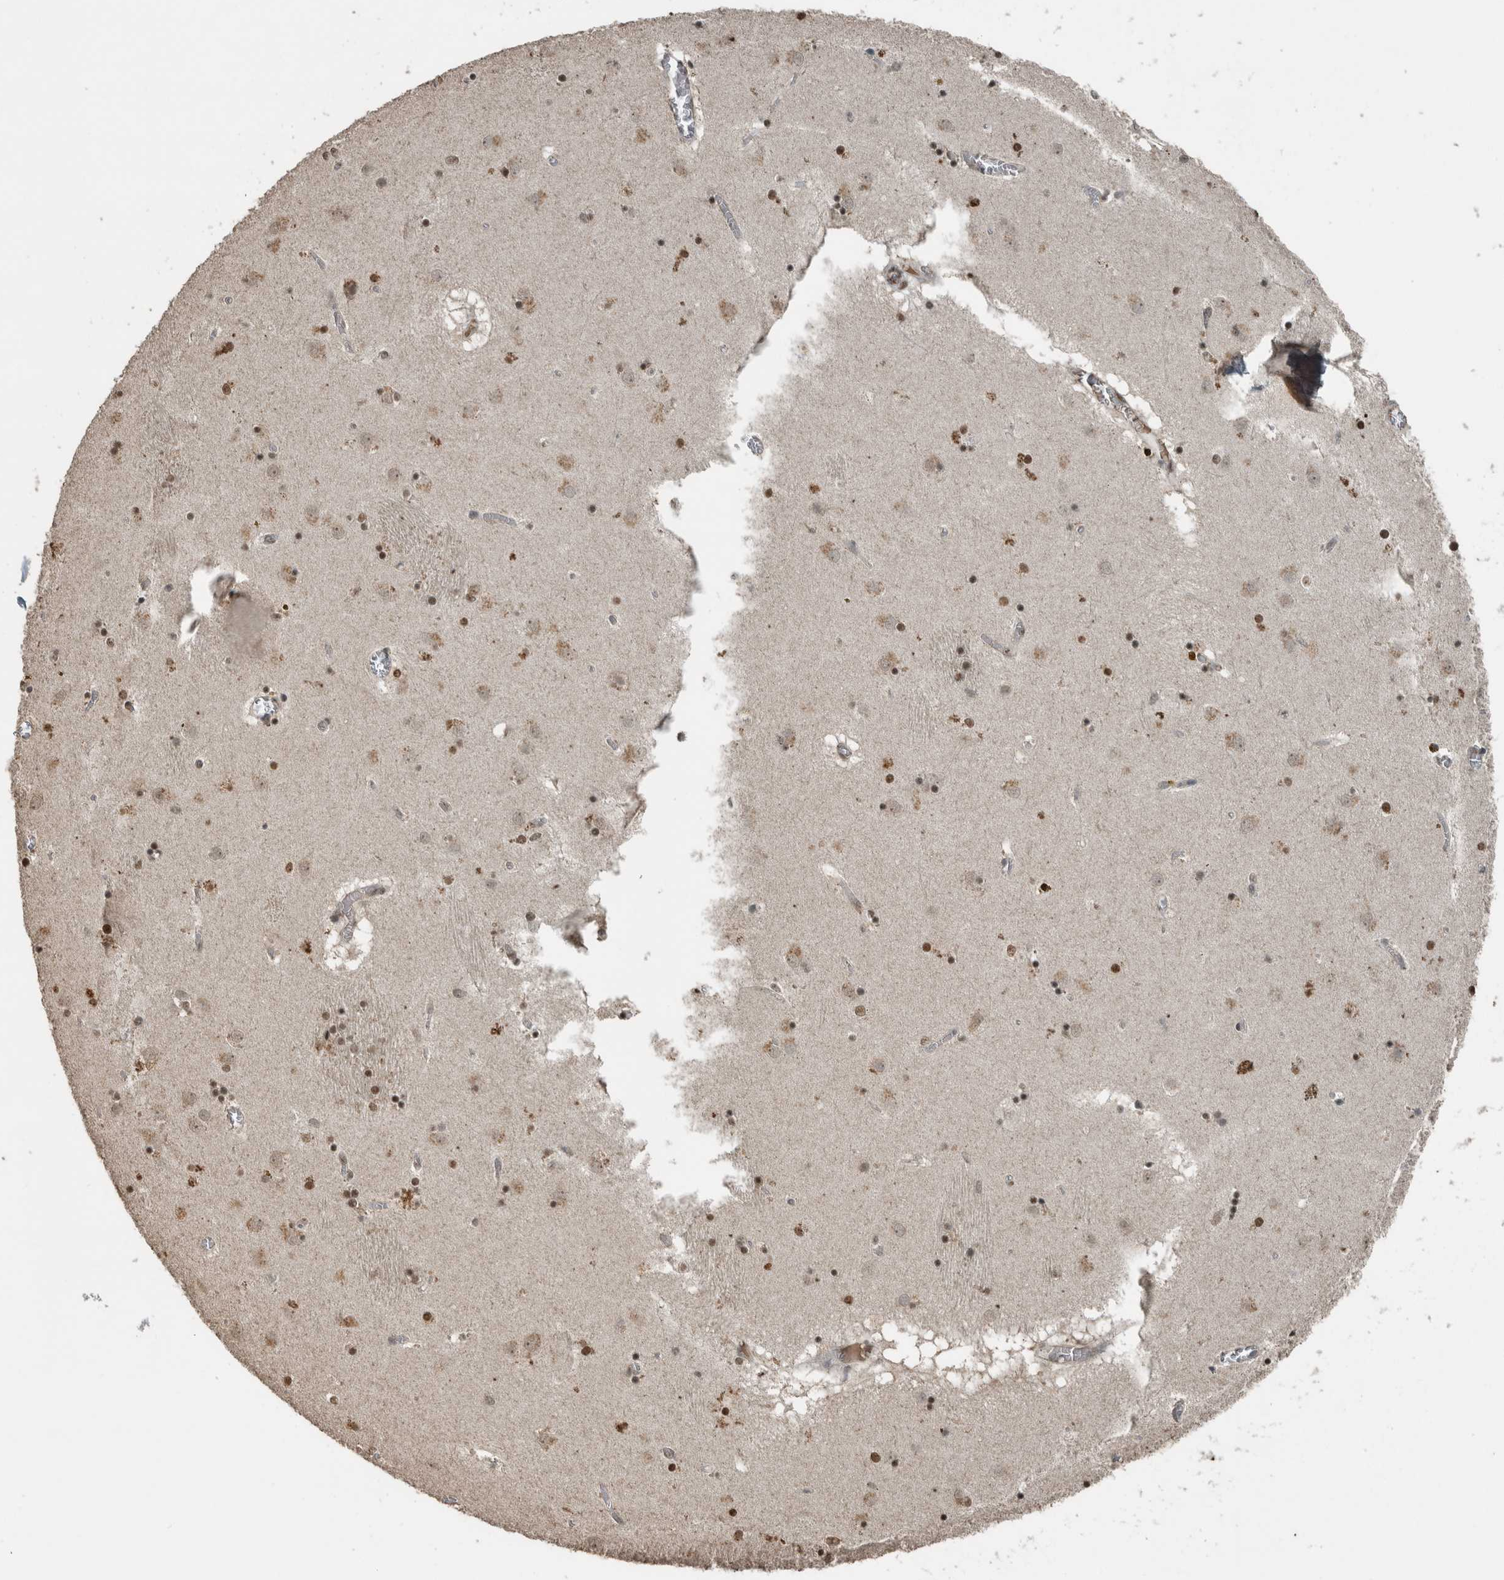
{"staining": {"intensity": "moderate", "quantity": "25%-75%", "location": "nuclear"}, "tissue": "caudate", "cell_type": "Glial cells", "image_type": "normal", "snomed": [{"axis": "morphology", "description": "Normal tissue, NOS"}, {"axis": "topography", "description": "Lateral ventricle wall"}], "caption": "Glial cells display moderate nuclear positivity in approximately 25%-75% of cells in benign caudate.", "gene": "ZNF24", "patient": {"sex": "male", "age": 70}}